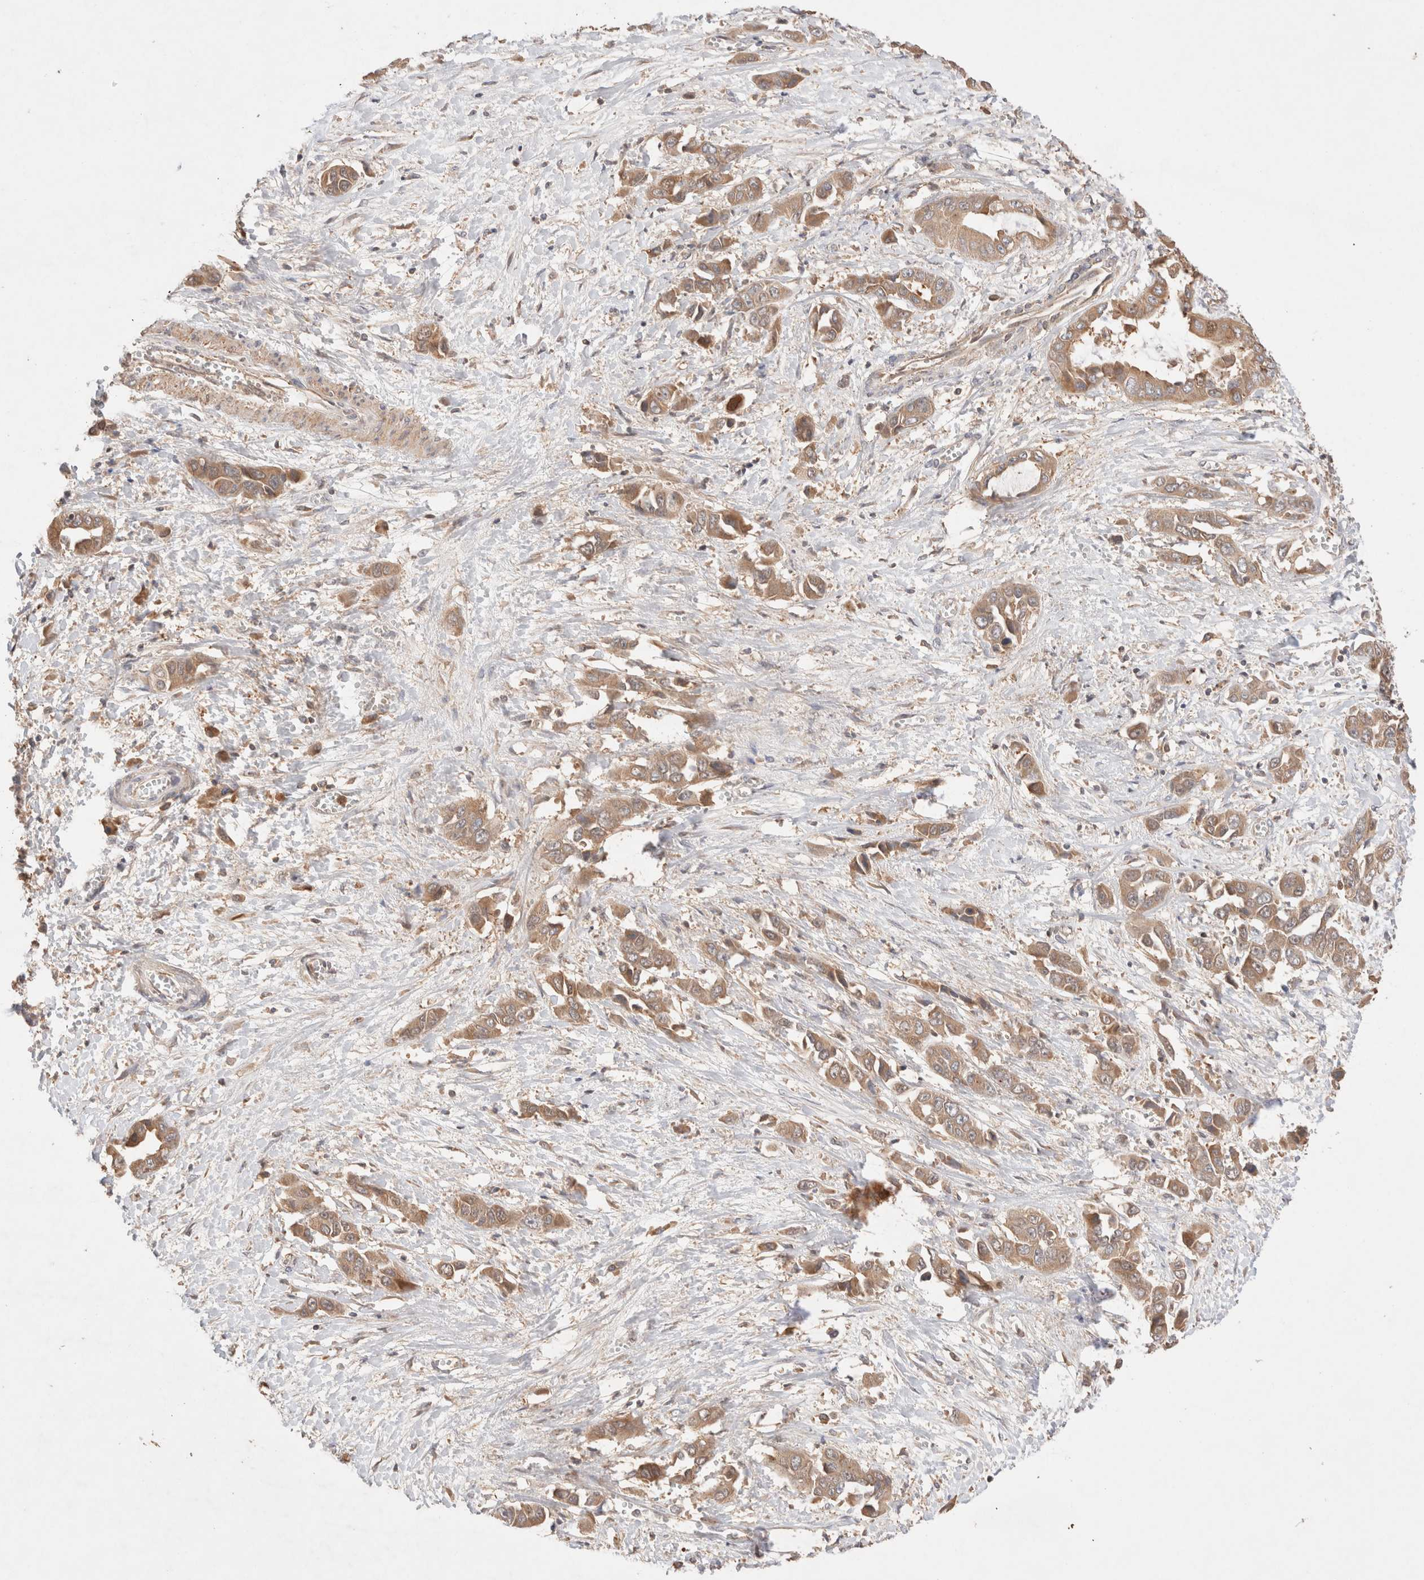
{"staining": {"intensity": "weak", "quantity": ">75%", "location": "cytoplasmic/membranous"}, "tissue": "liver cancer", "cell_type": "Tumor cells", "image_type": "cancer", "snomed": [{"axis": "morphology", "description": "Cholangiocarcinoma"}, {"axis": "topography", "description": "Liver"}], "caption": "This micrograph reveals IHC staining of cholangiocarcinoma (liver), with low weak cytoplasmic/membranous positivity in about >75% of tumor cells.", "gene": "CARNMT1", "patient": {"sex": "female", "age": 52}}